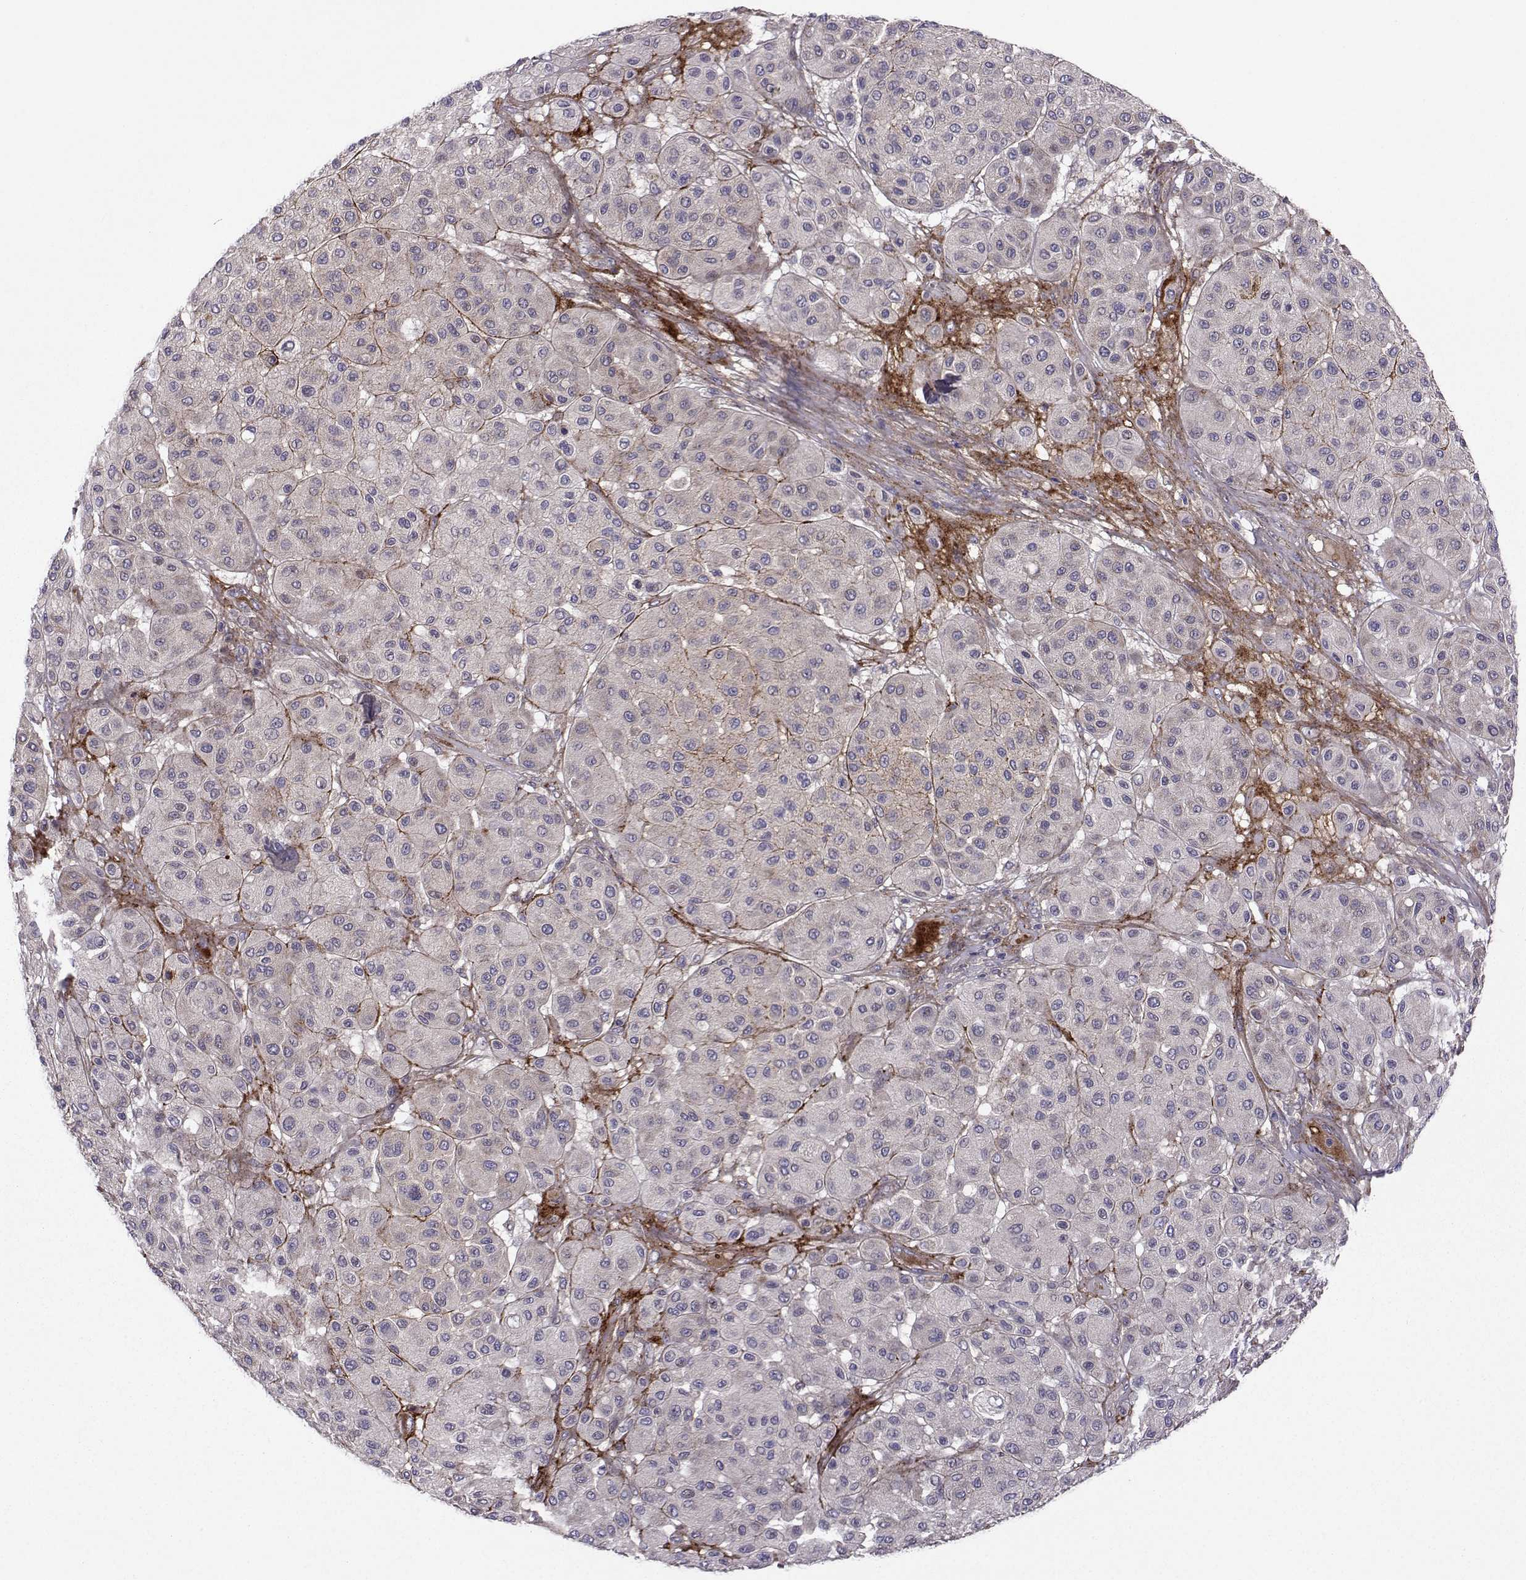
{"staining": {"intensity": "negative", "quantity": "none", "location": "none"}, "tissue": "melanoma", "cell_type": "Tumor cells", "image_type": "cancer", "snomed": [{"axis": "morphology", "description": "Malignant melanoma, Metastatic site"}, {"axis": "topography", "description": "Smooth muscle"}], "caption": "The micrograph exhibits no significant staining in tumor cells of malignant melanoma (metastatic site).", "gene": "STXBP5", "patient": {"sex": "male", "age": 41}}